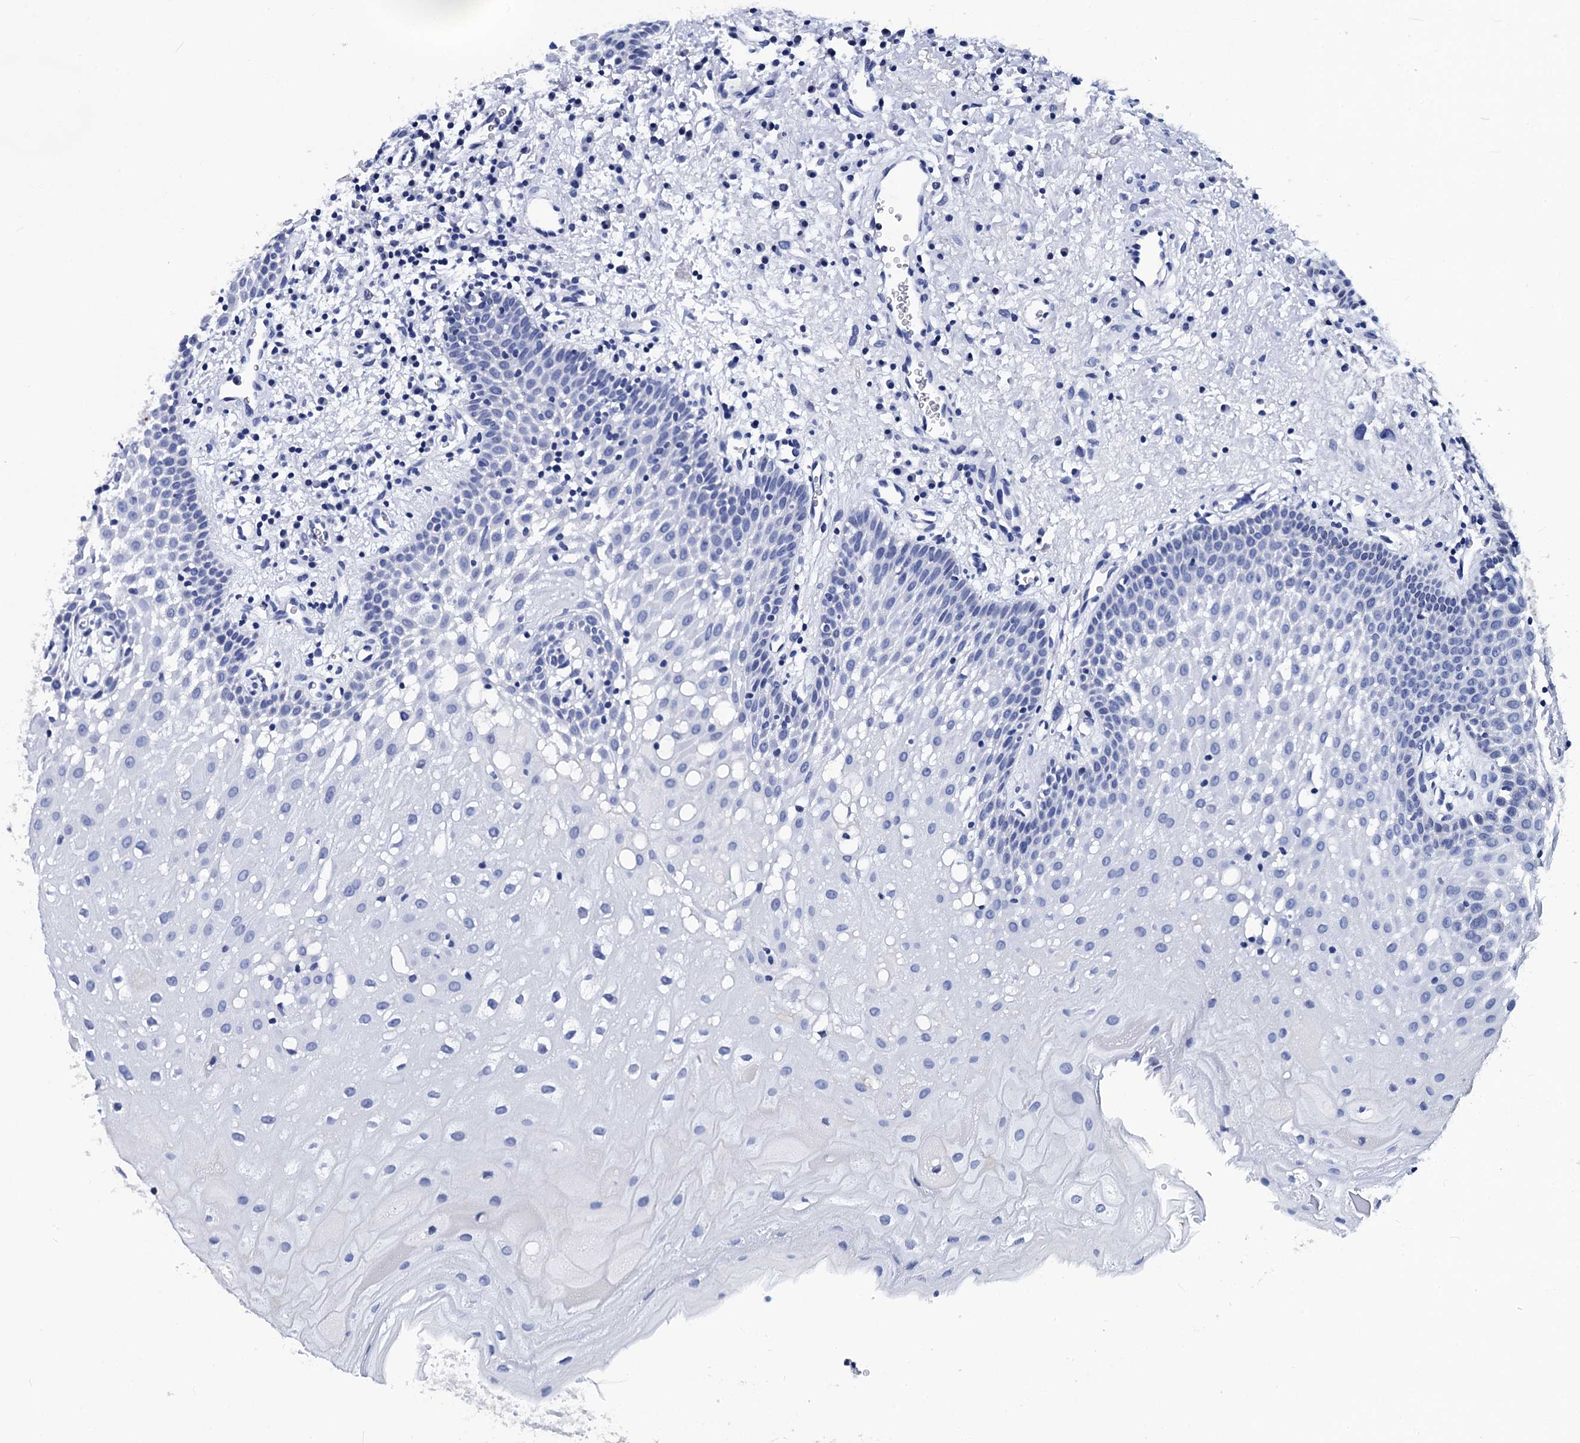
{"staining": {"intensity": "negative", "quantity": "none", "location": "none"}, "tissue": "oral mucosa", "cell_type": "Squamous epithelial cells", "image_type": "normal", "snomed": [{"axis": "morphology", "description": "Normal tissue, NOS"}, {"axis": "topography", "description": "Oral tissue"}], "caption": "An image of oral mucosa stained for a protein shows no brown staining in squamous epithelial cells. (Immunohistochemistry, brightfield microscopy, high magnification).", "gene": "LRRC30", "patient": {"sex": "male", "age": 74}}